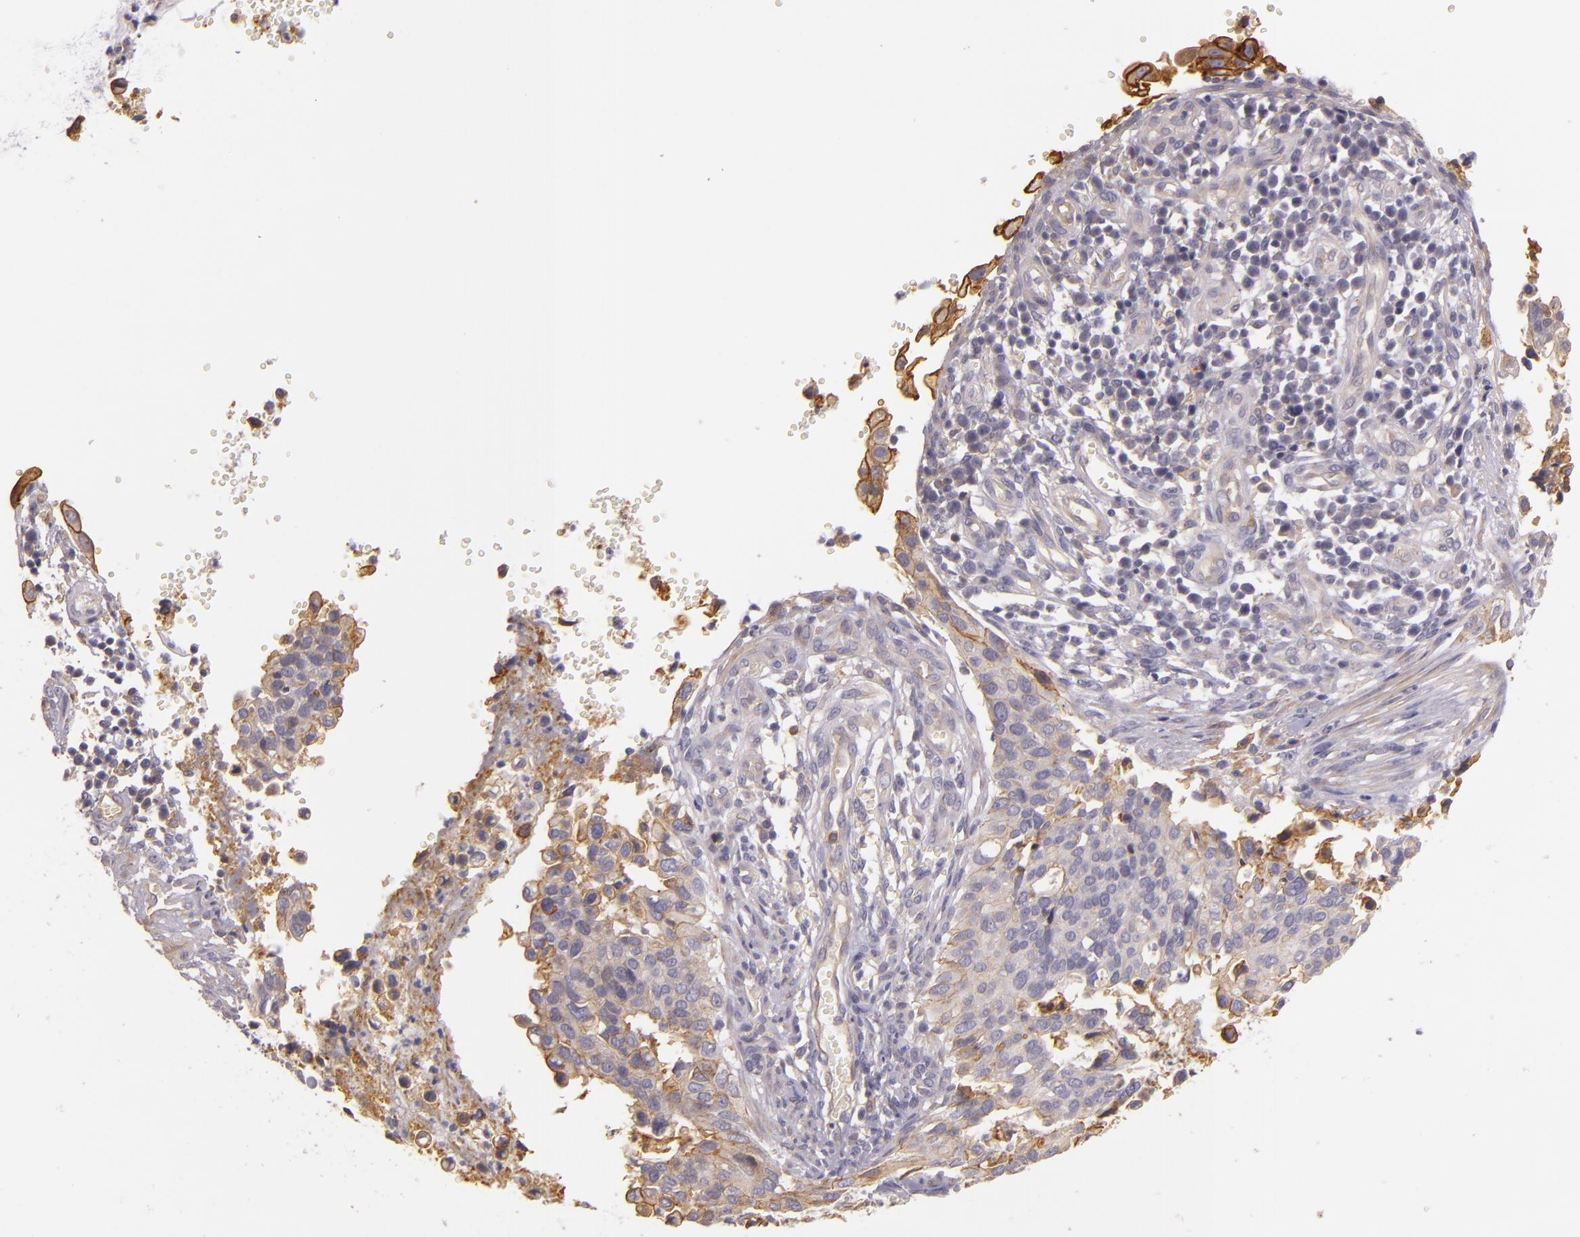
{"staining": {"intensity": "moderate", "quantity": "25%-75%", "location": "cytoplasmic/membranous"}, "tissue": "cervical cancer", "cell_type": "Tumor cells", "image_type": "cancer", "snomed": [{"axis": "morphology", "description": "Normal tissue, NOS"}, {"axis": "morphology", "description": "Squamous cell carcinoma, NOS"}, {"axis": "topography", "description": "Cervix"}], "caption": "Immunohistochemistry (DAB (3,3'-diaminobenzidine)) staining of human squamous cell carcinoma (cervical) demonstrates moderate cytoplasmic/membranous protein expression in about 25%-75% of tumor cells.", "gene": "CTSF", "patient": {"sex": "female", "age": 45}}